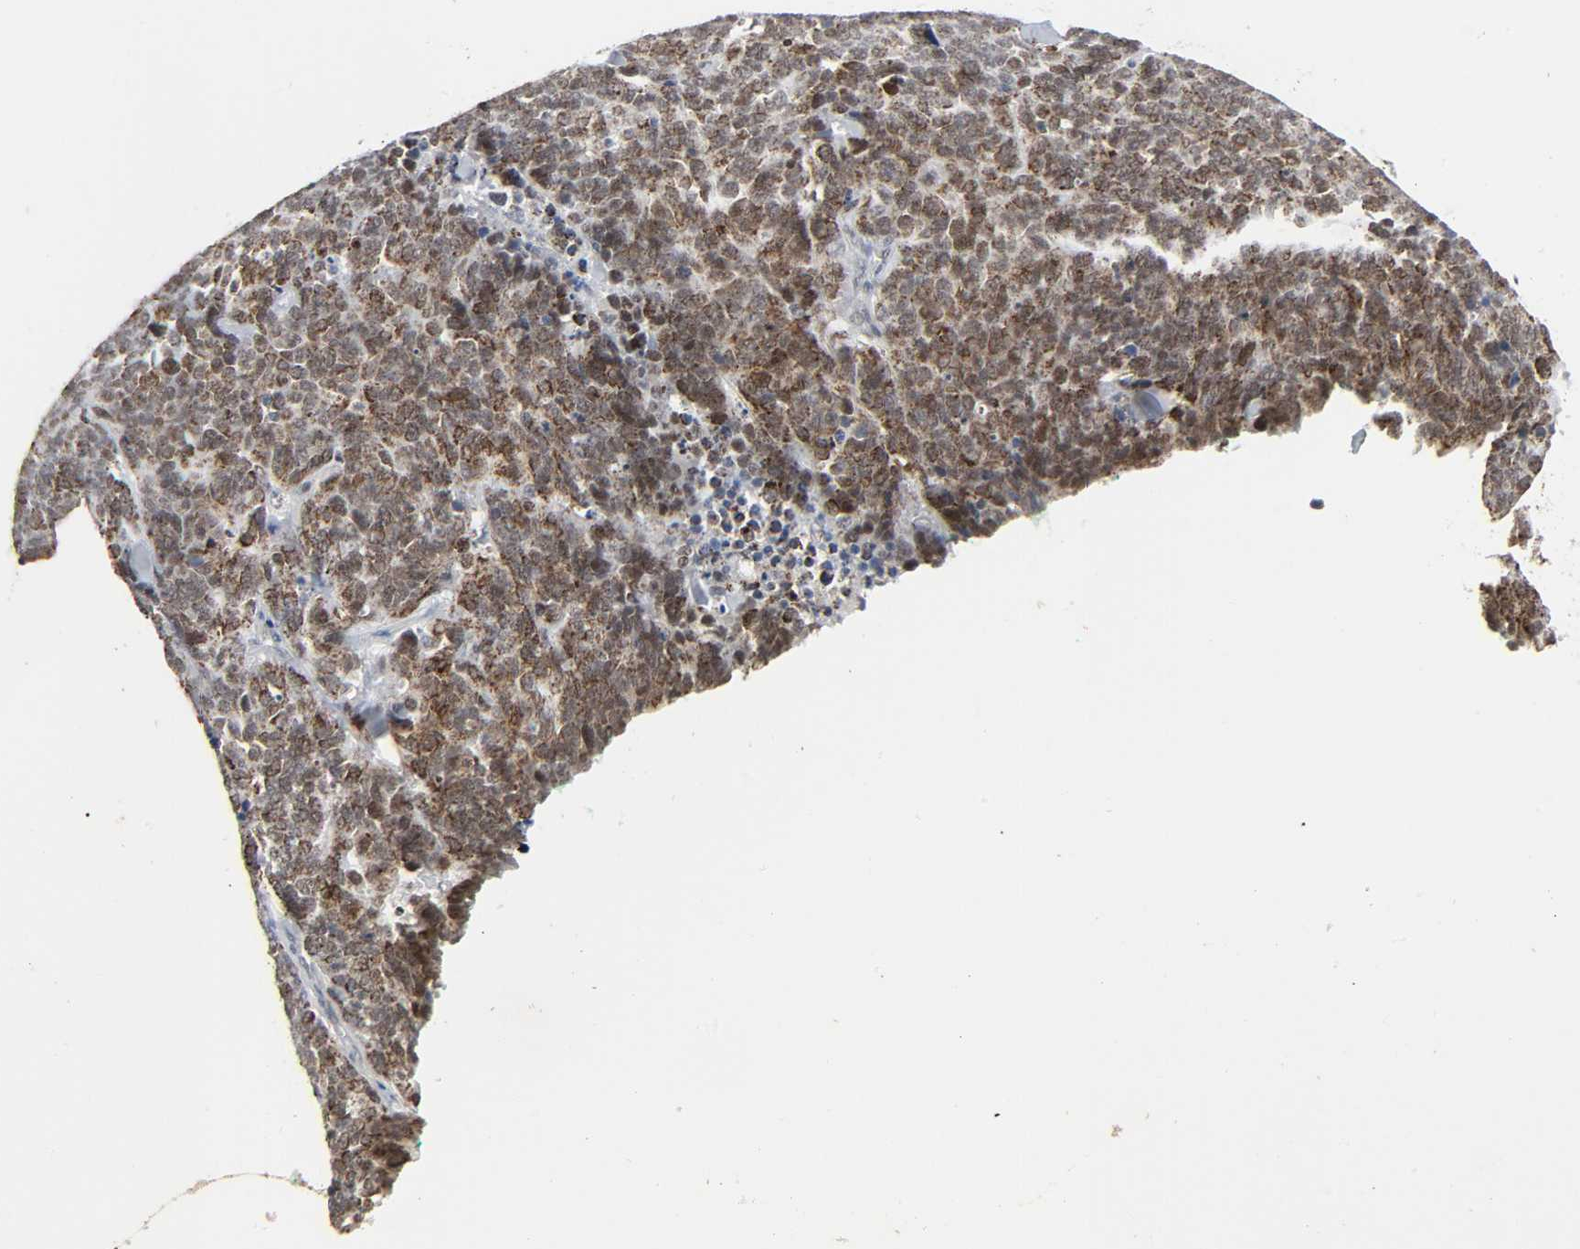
{"staining": {"intensity": "moderate", "quantity": ">75%", "location": "cytoplasmic/membranous"}, "tissue": "lung cancer", "cell_type": "Tumor cells", "image_type": "cancer", "snomed": [{"axis": "morphology", "description": "Neoplasm, malignant, NOS"}, {"axis": "topography", "description": "Lung"}], "caption": "Human lung cancer (neoplasm (malignant)) stained with a protein marker exhibits moderate staining in tumor cells.", "gene": "MUC1", "patient": {"sex": "female", "age": 58}}